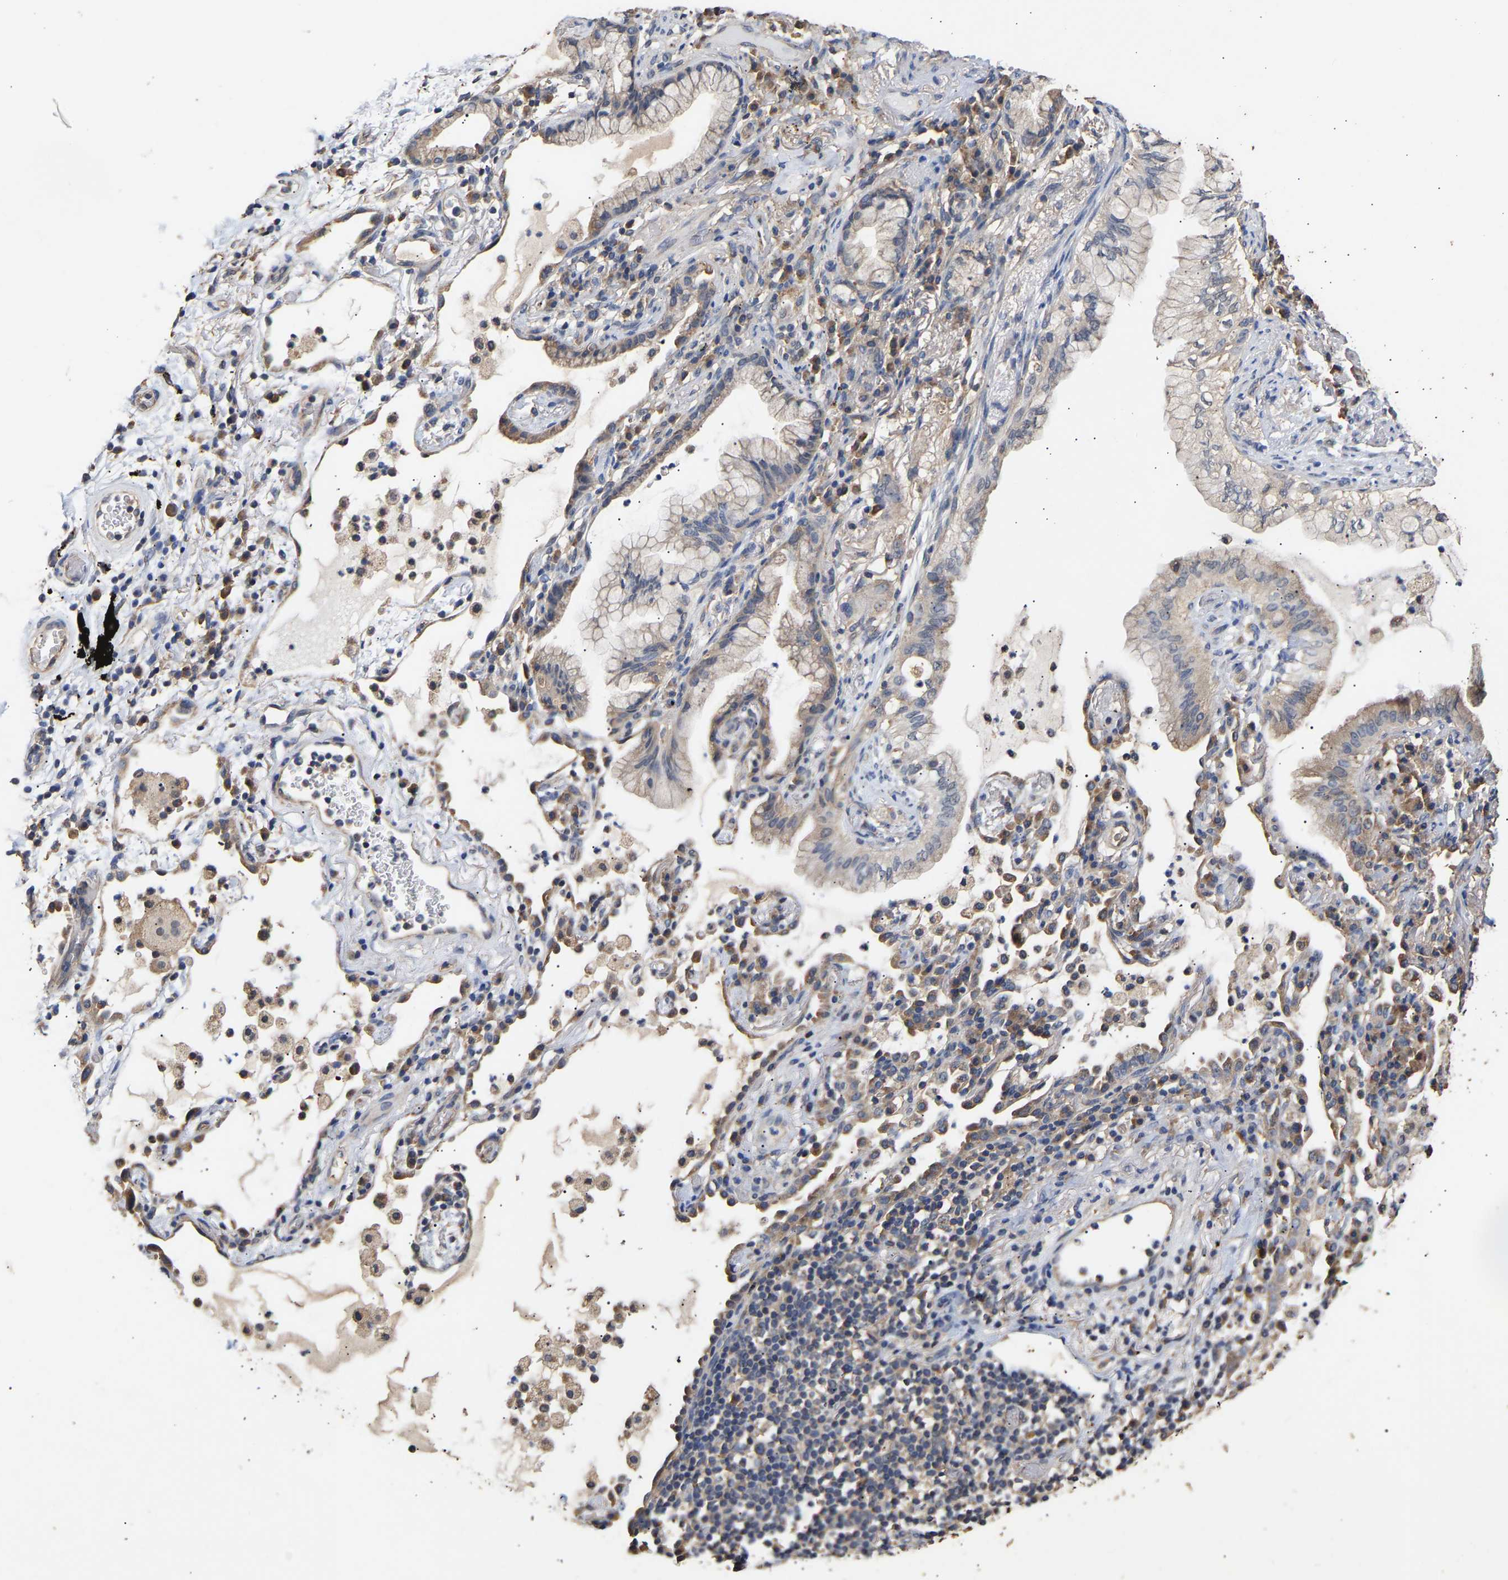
{"staining": {"intensity": "weak", "quantity": "25%-75%", "location": "cytoplasmic/membranous"}, "tissue": "lung cancer", "cell_type": "Tumor cells", "image_type": "cancer", "snomed": [{"axis": "morphology", "description": "Adenocarcinoma, NOS"}, {"axis": "topography", "description": "Lung"}], "caption": "Immunohistochemical staining of lung cancer (adenocarcinoma) reveals low levels of weak cytoplasmic/membranous staining in about 25%-75% of tumor cells.", "gene": "ZNF26", "patient": {"sex": "female", "age": 70}}